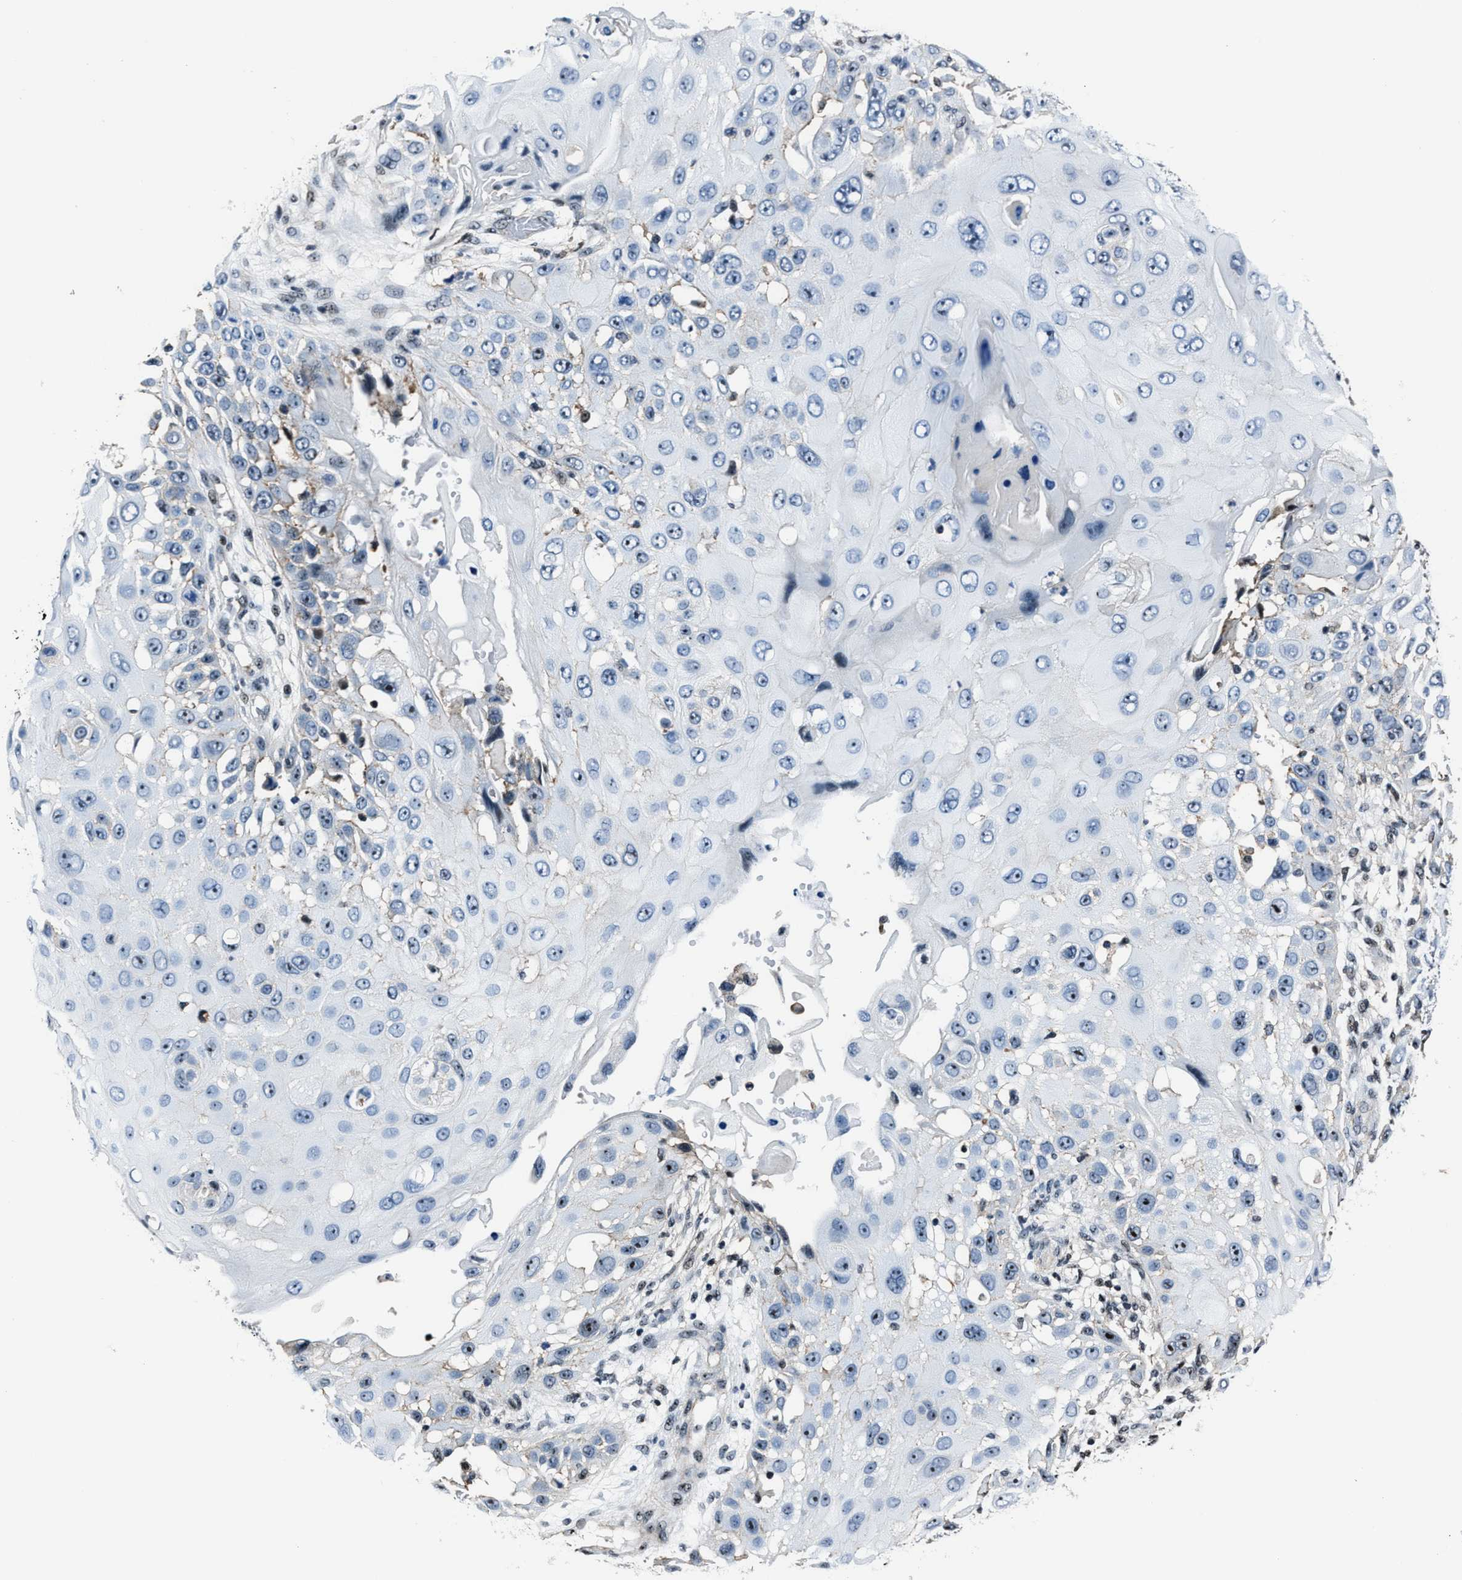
{"staining": {"intensity": "negative", "quantity": "none", "location": "none"}, "tissue": "skin cancer", "cell_type": "Tumor cells", "image_type": "cancer", "snomed": [{"axis": "morphology", "description": "Squamous cell carcinoma, NOS"}, {"axis": "topography", "description": "Skin"}], "caption": "Protein analysis of skin cancer reveals no significant expression in tumor cells.", "gene": "PPIE", "patient": {"sex": "female", "age": 44}}